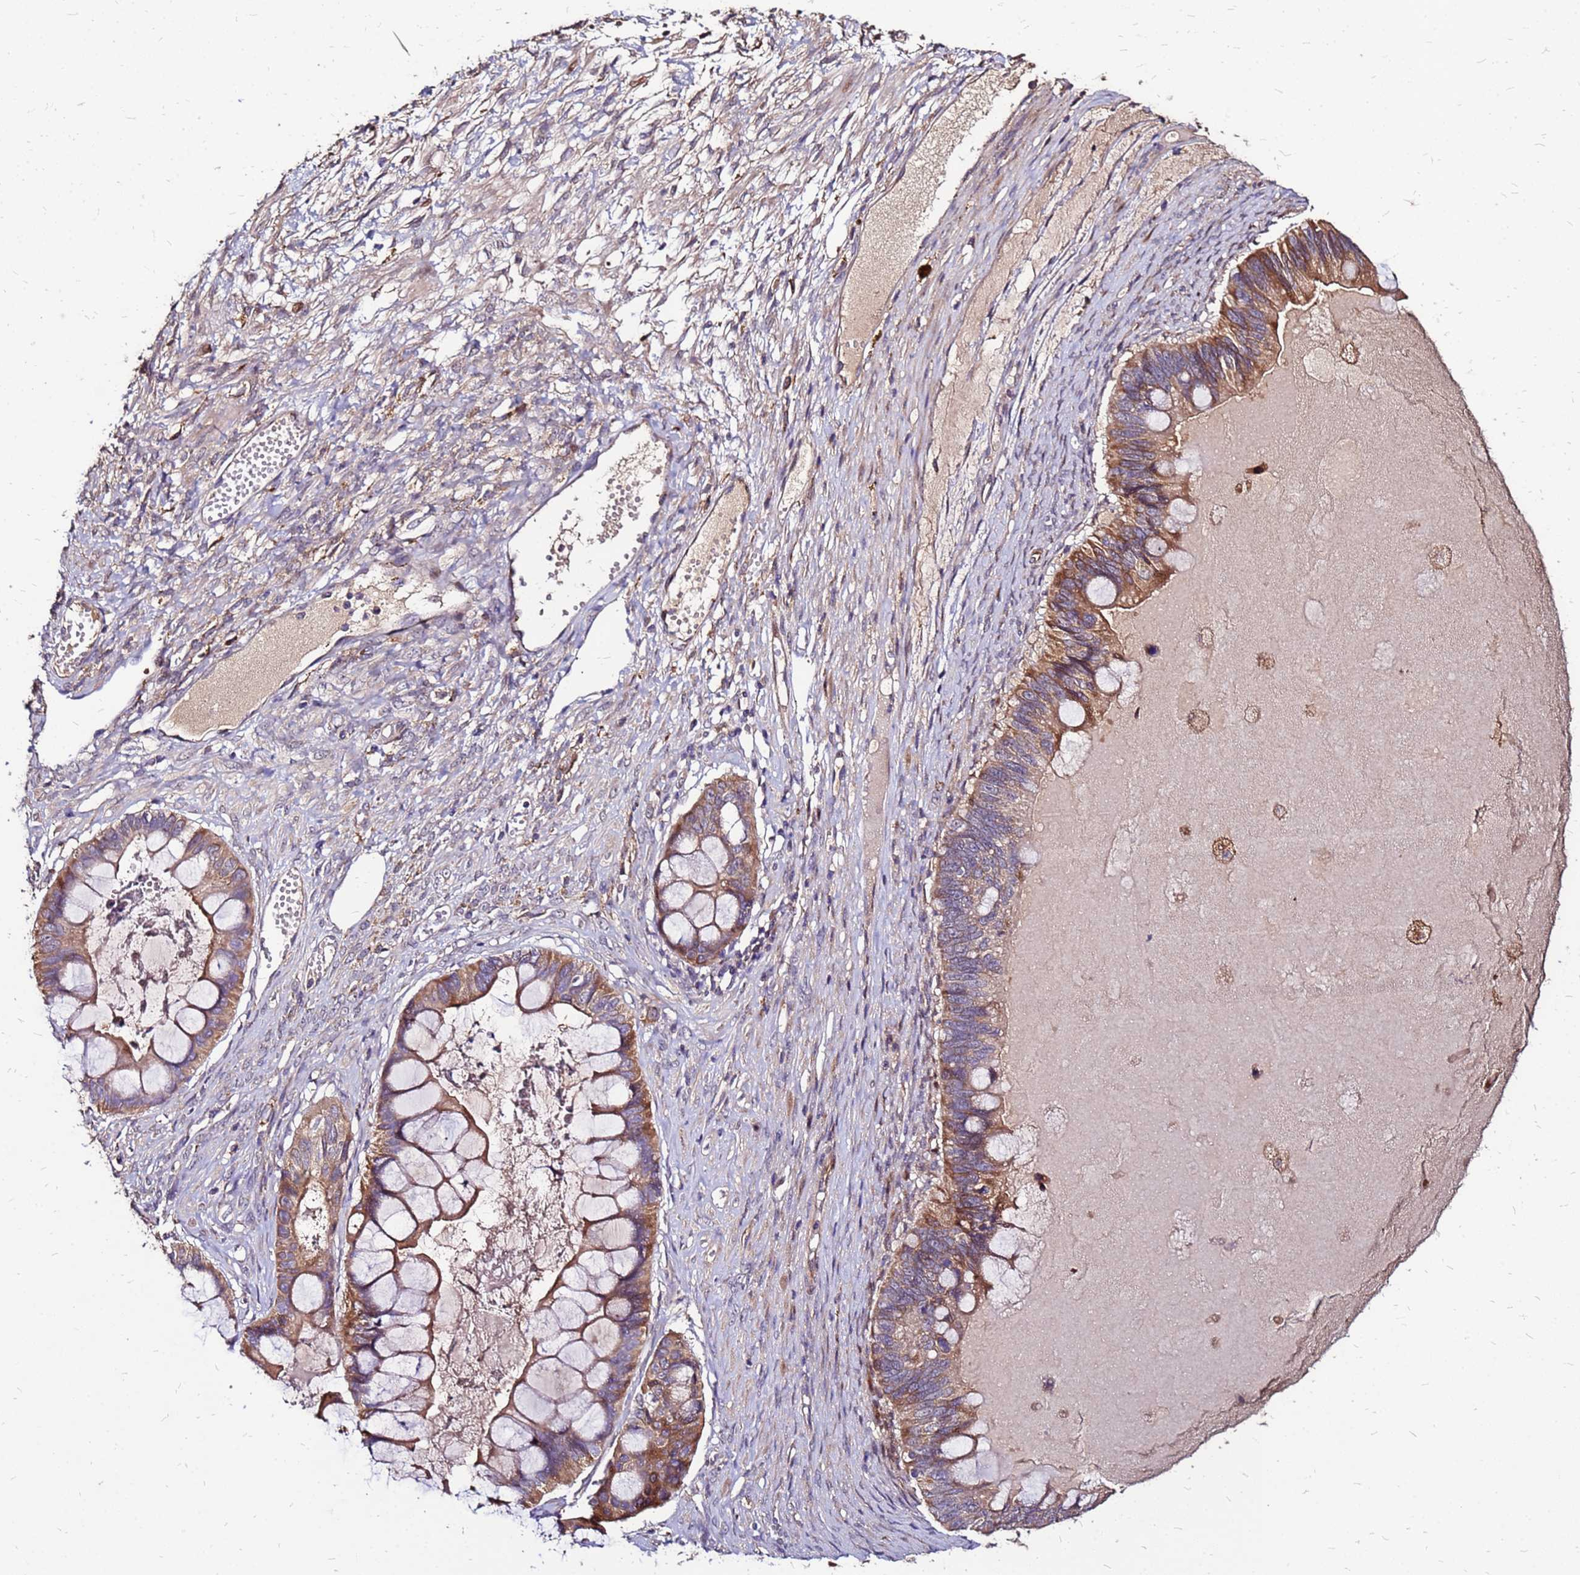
{"staining": {"intensity": "moderate", "quantity": ">75%", "location": "cytoplasmic/membranous"}, "tissue": "ovarian cancer", "cell_type": "Tumor cells", "image_type": "cancer", "snomed": [{"axis": "morphology", "description": "Cystadenocarcinoma, mucinous, NOS"}, {"axis": "topography", "description": "Ovary"}], "caption": "The histopathology image exhibits immunohistochemical staining of ovarian cancer. There is moderate cytoplasmic/membranous expression is seen in approximately >75% of tumor cells.", "gene": "ARHGEF5", "patient": {"sex": "female", "age": 61}}